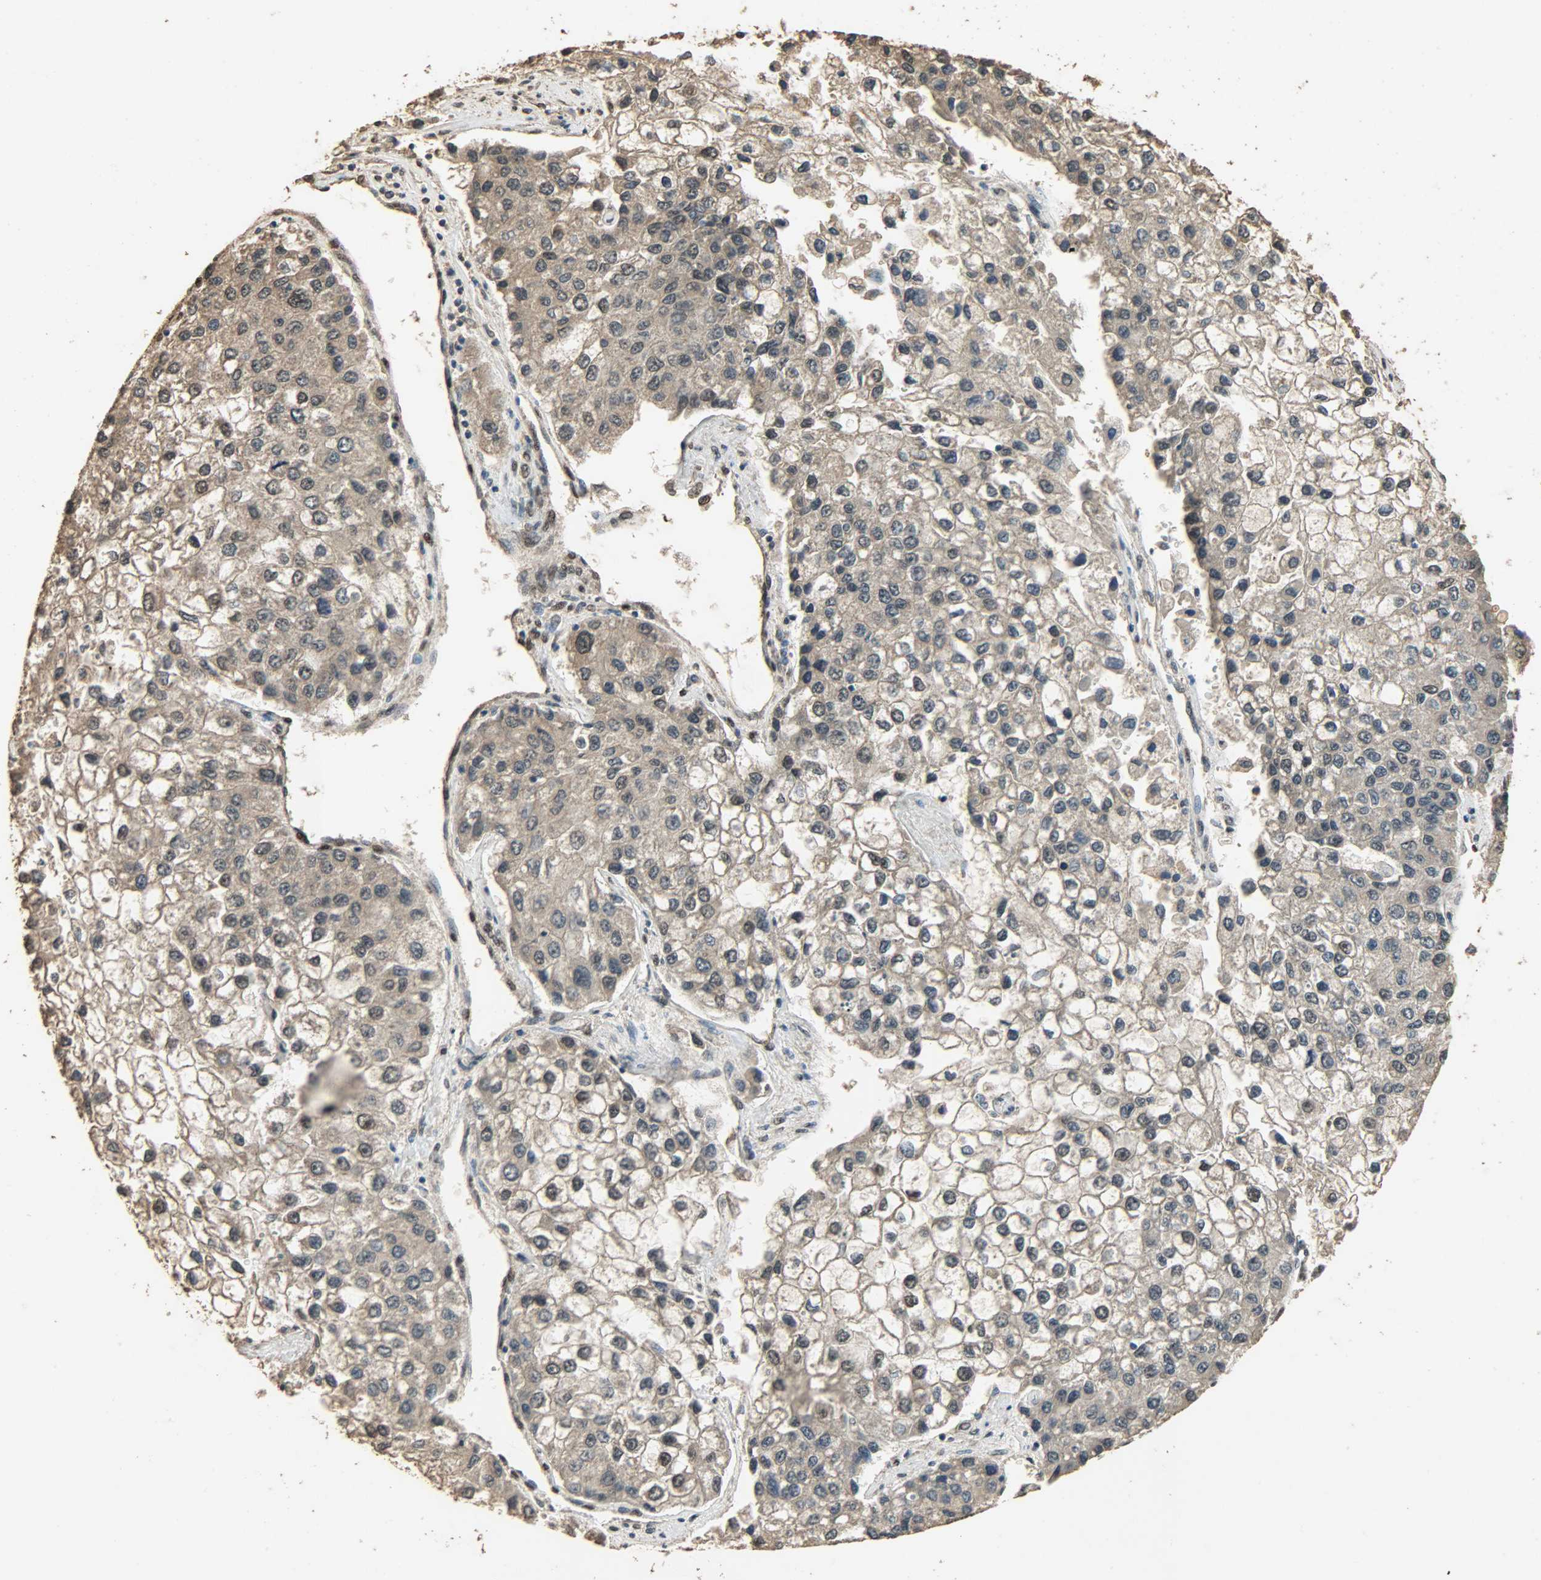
{"staining": {"intensity": "negative", "quantity": "none", "location": "none"}, "tissue": "liver cancer", "cell_type": "Tumor cells", "image_type": "cancer", "snomed": [{"axis": "morphology", "description": "Carcinoma, Hepatocellular, NOS"}, {"axis": "topography", "description": "Liver"}], "caption": "IHC of liver cancer (hepatocellular carcinoma) displays no expression in tumor cells.", "gene": "CCNT2", "patient": {"sex": "female", "age": 66}}